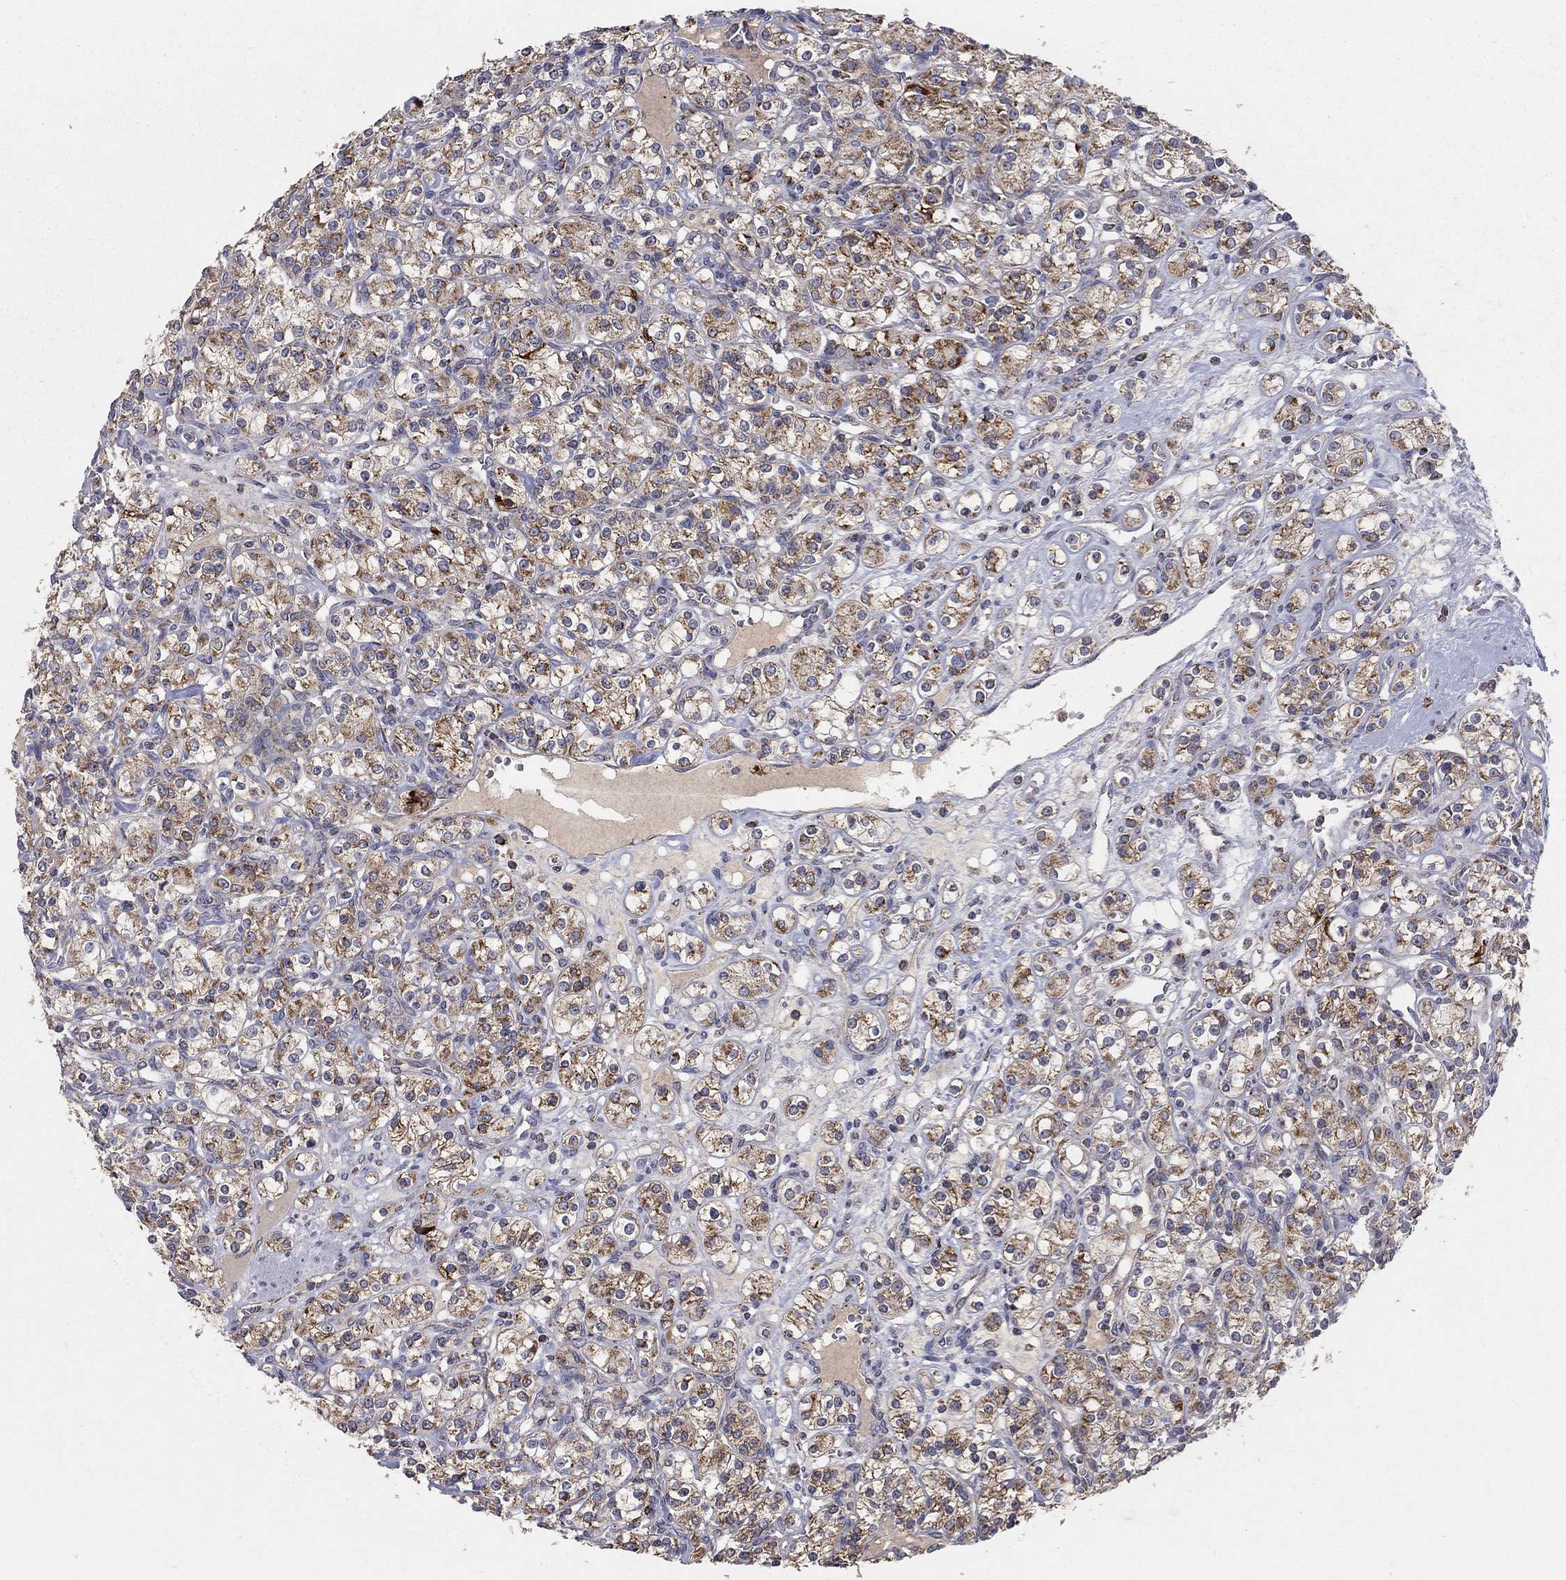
{"staining": {"intensity": "moderate", "quantity": "<25%", "location": "cytoplasmic/membranous"}, "tissue": "renal cancer", "cell_type": "Tumor cells", "image_type": "cancer", "snomed": [{"axis": "morphology", "description": "Adenocarcinoma, NOS"}, {"axis": "topography", "description": "Kidney"}], "caption": "Protein staining of renal adenocarcinoma tissue reveals moderate cytoplasmic/membranous expression in about <25% of tumor cells.", "gene": "GPSM1", "patient": {"sex": "male", "age": 77}}